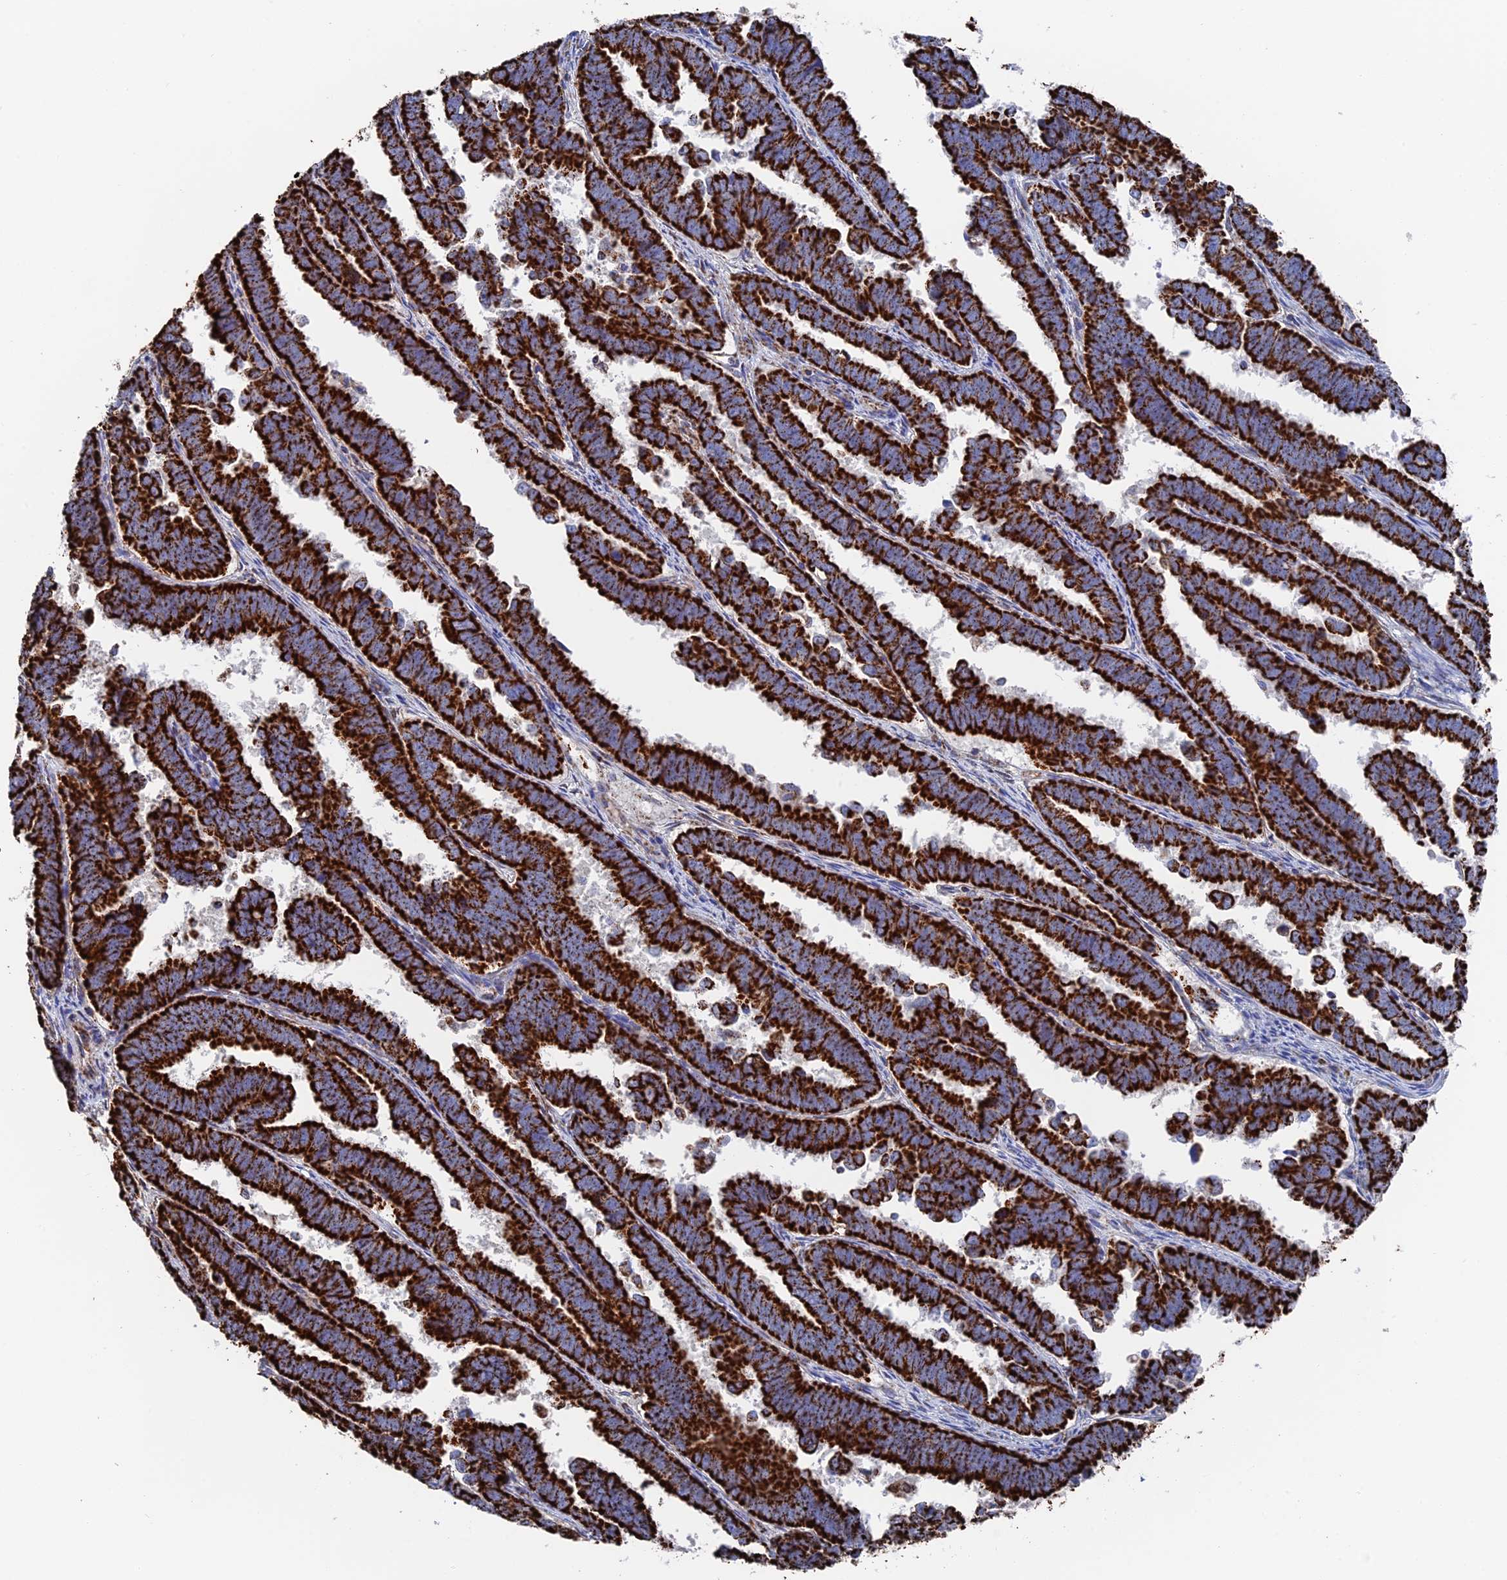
{"staining": {"intensity": "strong", "quantity": ">75%", "location": "cytoplasmic/membranous"}, "tissue": "endometrial cancer", "cell_type": "Tumor cells", "image_type": "cancer", "snomed": [{"axis": "morphology", "description": "Adenocarcinoma, NOS"}, {"axis": "topography", "description": "Endometrium"}], "caption": "Immunohistochemical staining of human endometrial cancer shows high levels of strong cytoplasmic/membranous protein staining in about >75% of tumor cells.", "gene": "HAUS8", "patient": {"sex": "female", "age": 75}}